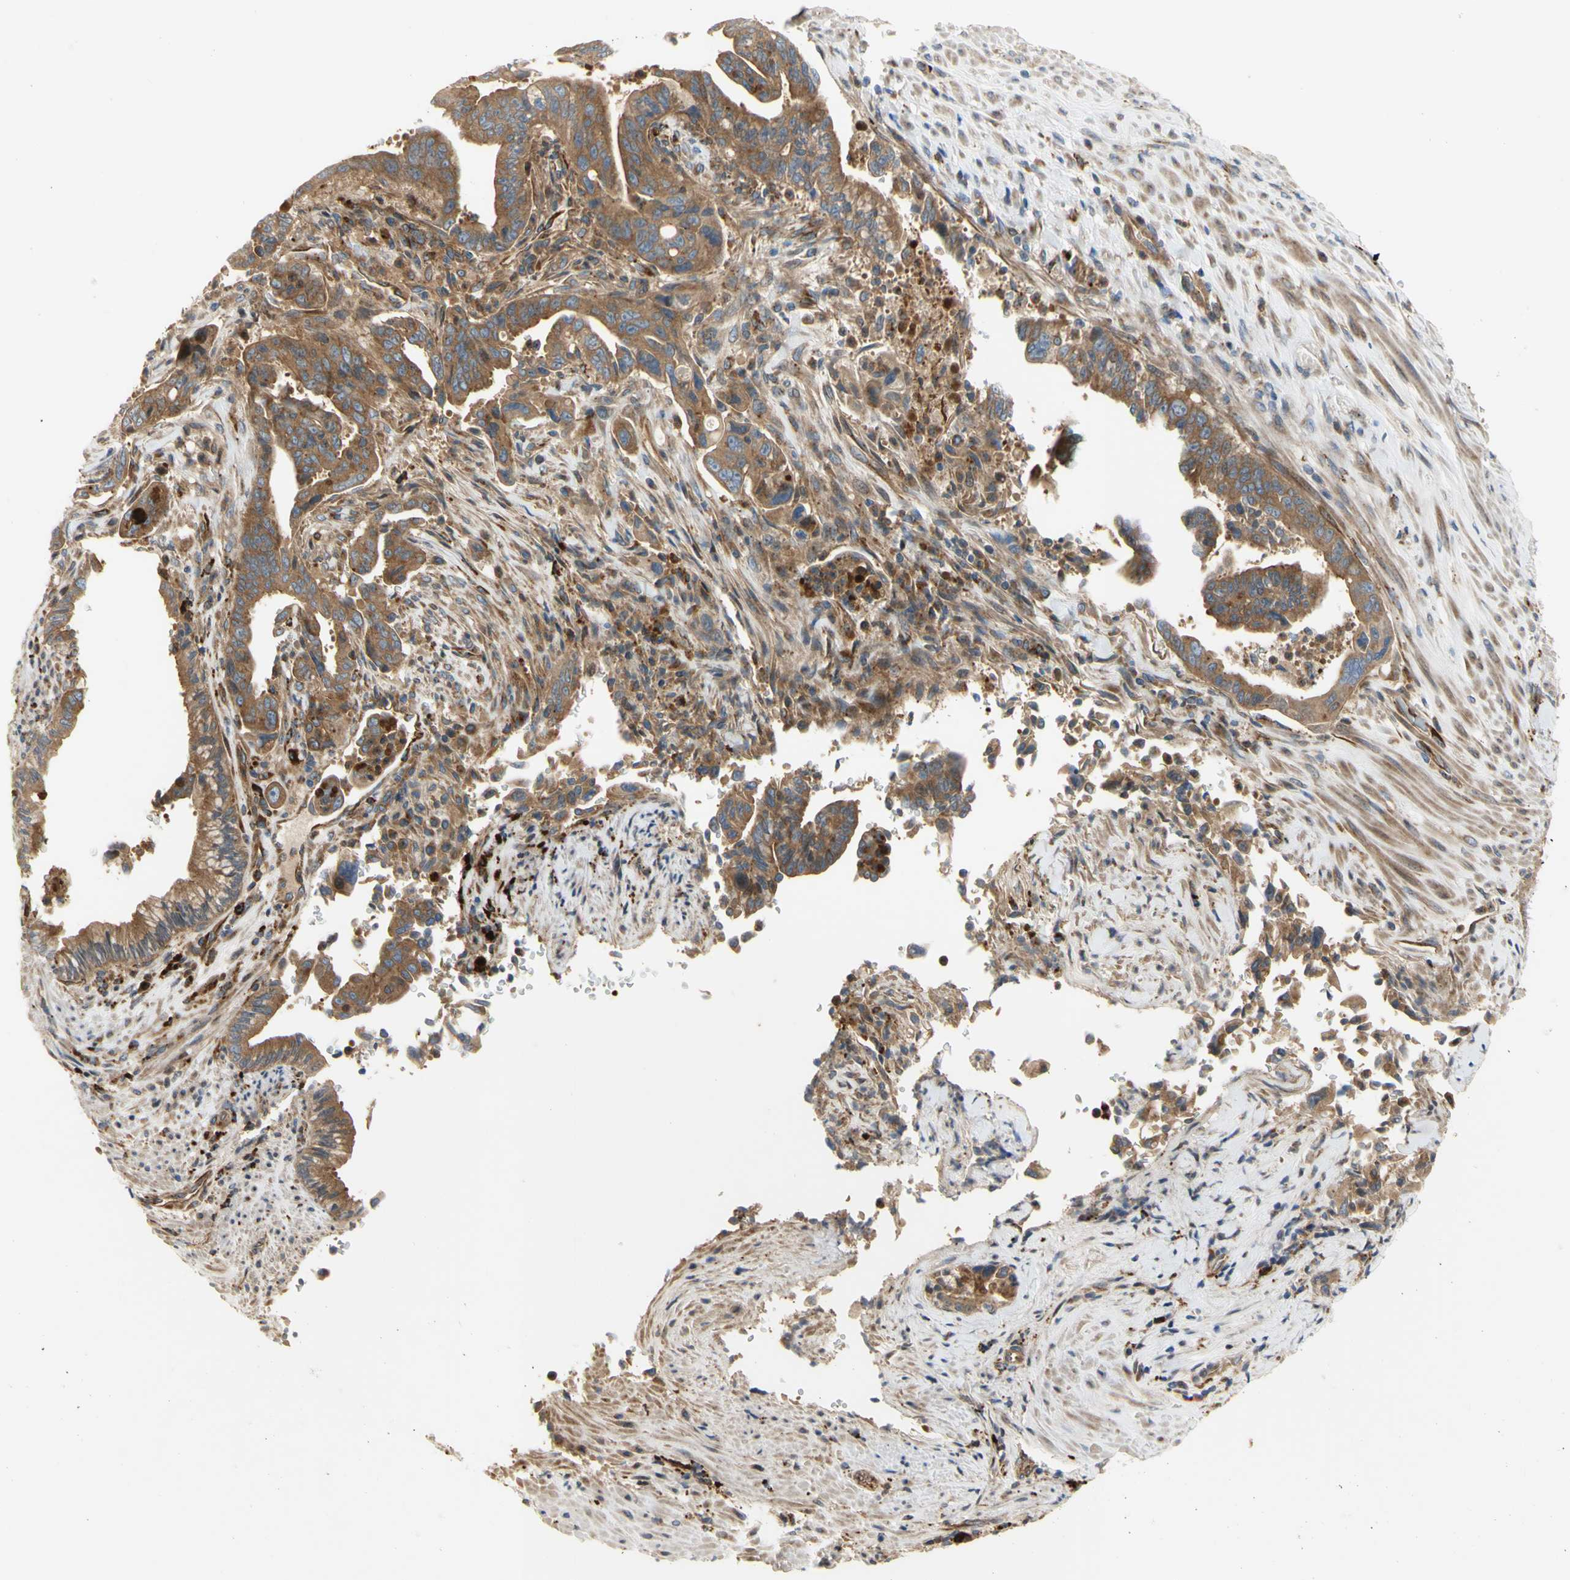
{"staining": {"intensity": "strong", "quantity": "25%-75%", "location": "cytoplasmic/membranous"}, "tissue": "pancreatic cancer", "cell_type": "Tumor cells", "image_type": "cancer", "snomed": [{"axis": "morphology", "description": "Adenocarcinoma, NOS"}, {"axis": "topography", "description": "Pancreas"}], "caption": "Approximately 25%-75% of tumor cells in pancreatic adenocarcinoma exhibit strong cytoplasmic/membranous protein staining as visualized by brown immunohistochemical staining.", "gene": "TUBG2", "patient": {"sex": "male", "age": 70}}